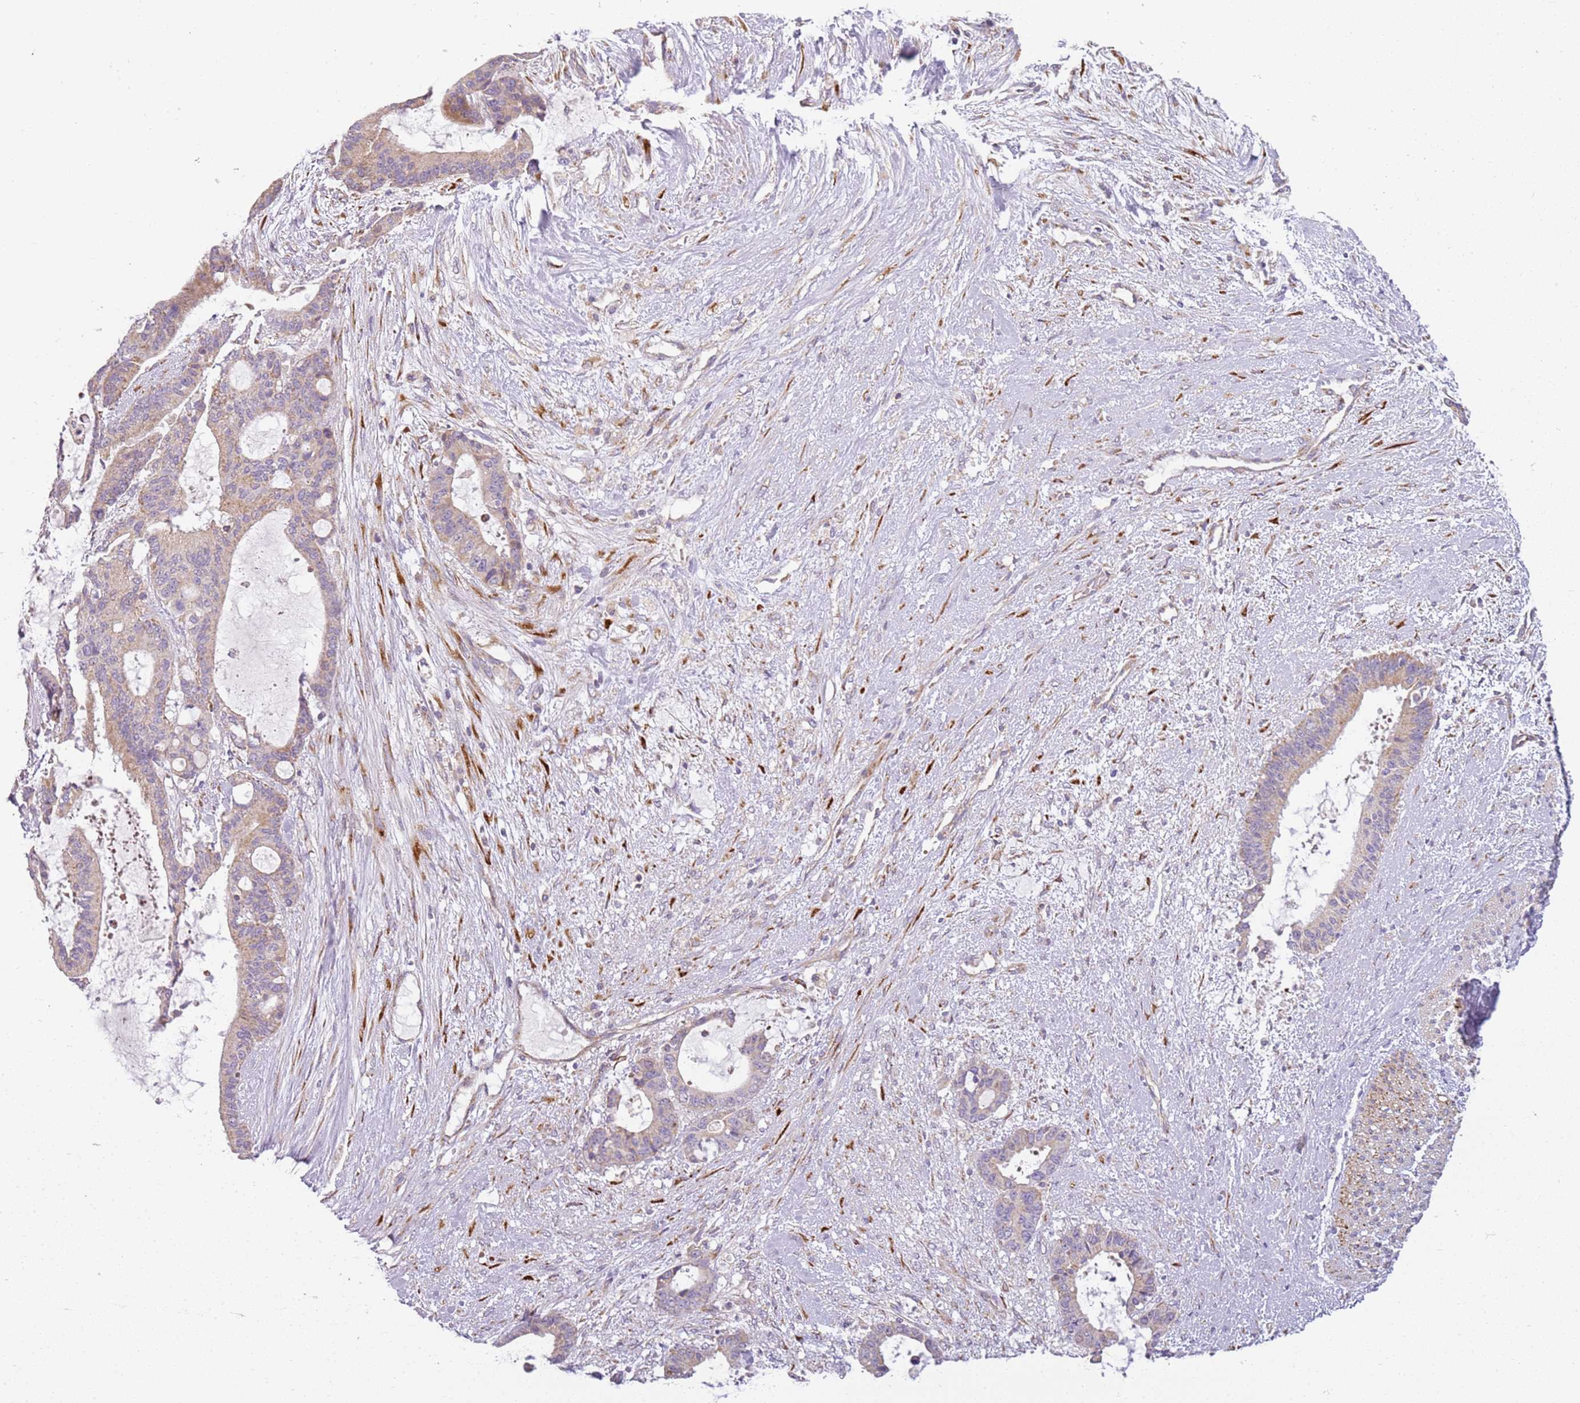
{"staining": {"intensity": "weak", "quantity": ">75%", "location": "cytoplasmic/membranous"}, "tissue": "liver cancer", "cell_type": "Tumor cells", "image_type": "cancer", "snomed": [{"axis": "morphology", "description": "Normal tissue, NOS"}, {"axis": "morphology", "description": "Cholangiocarcinoma"}, {"axis": "topography", "description": "Liver"}, {"axis": "topography", "description": "Peripheral nerve tissue"}], "caption": "Immunohistochemistry of human liver cancer (cholangiocarcinoma) displays low levels of weak cytoplasmic/membranous expression in about >75% of tumor cells.", "gene": "TMEM200C", "patient": {"sex": "female", "age": 73}}